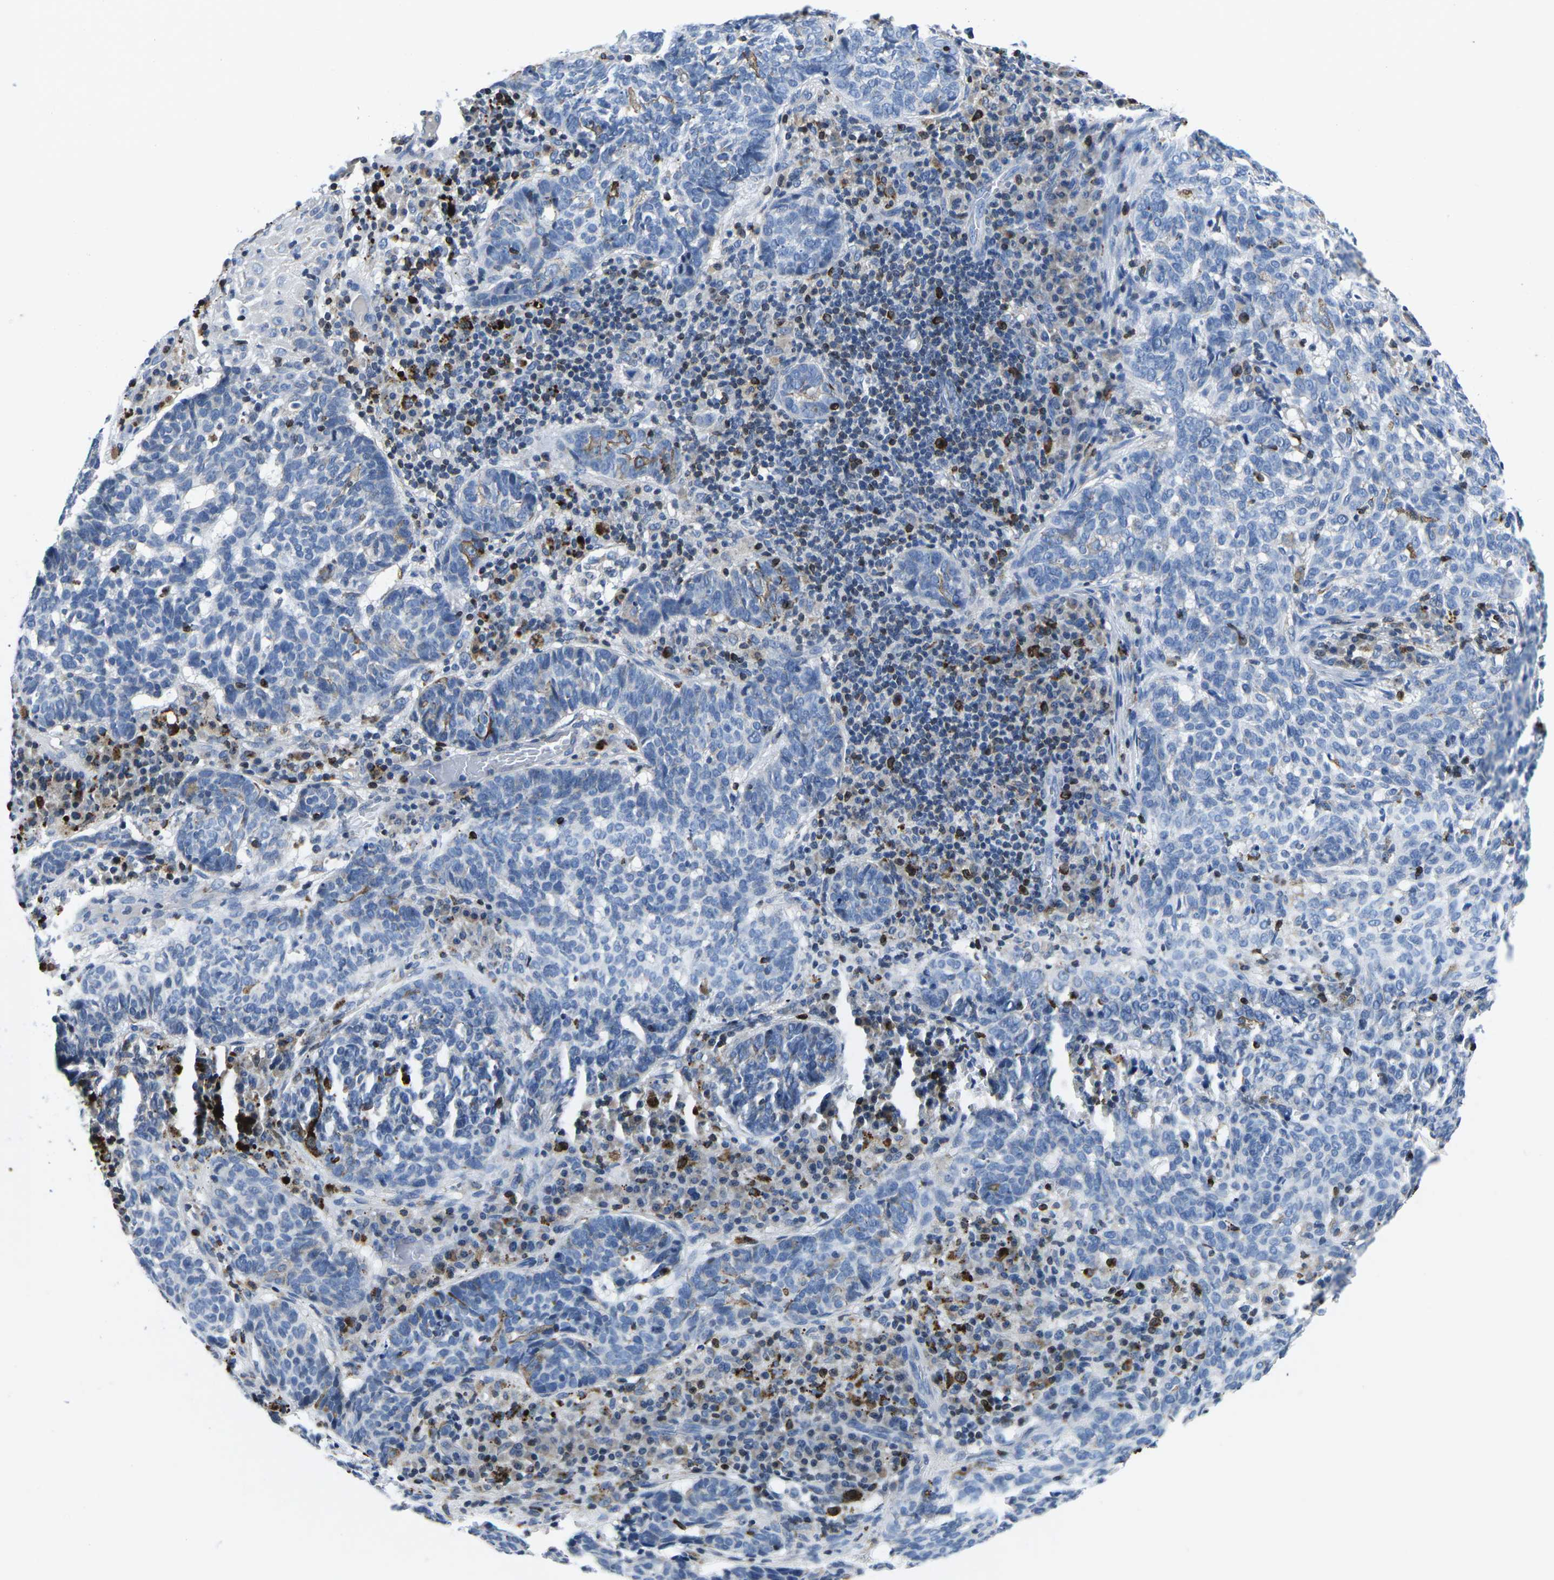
{"staining": {"intensity": "negative", "quantity": "none", "location": "none"}, "tissue": "skin cancer", "cell_type": "Tumor cells", "image_type": "cancer", "snomed": [{"axis": "morphology", "description": "Basal cell carcinoma"}, {"axis": "topography", "description": "Skin"}], "caption": "A histopathology image of human basal cell carcinoma (skin) is negative for staining in tumor cells.", "gene": "CTSW", "patient": {"sex": "male", "age": 85}}